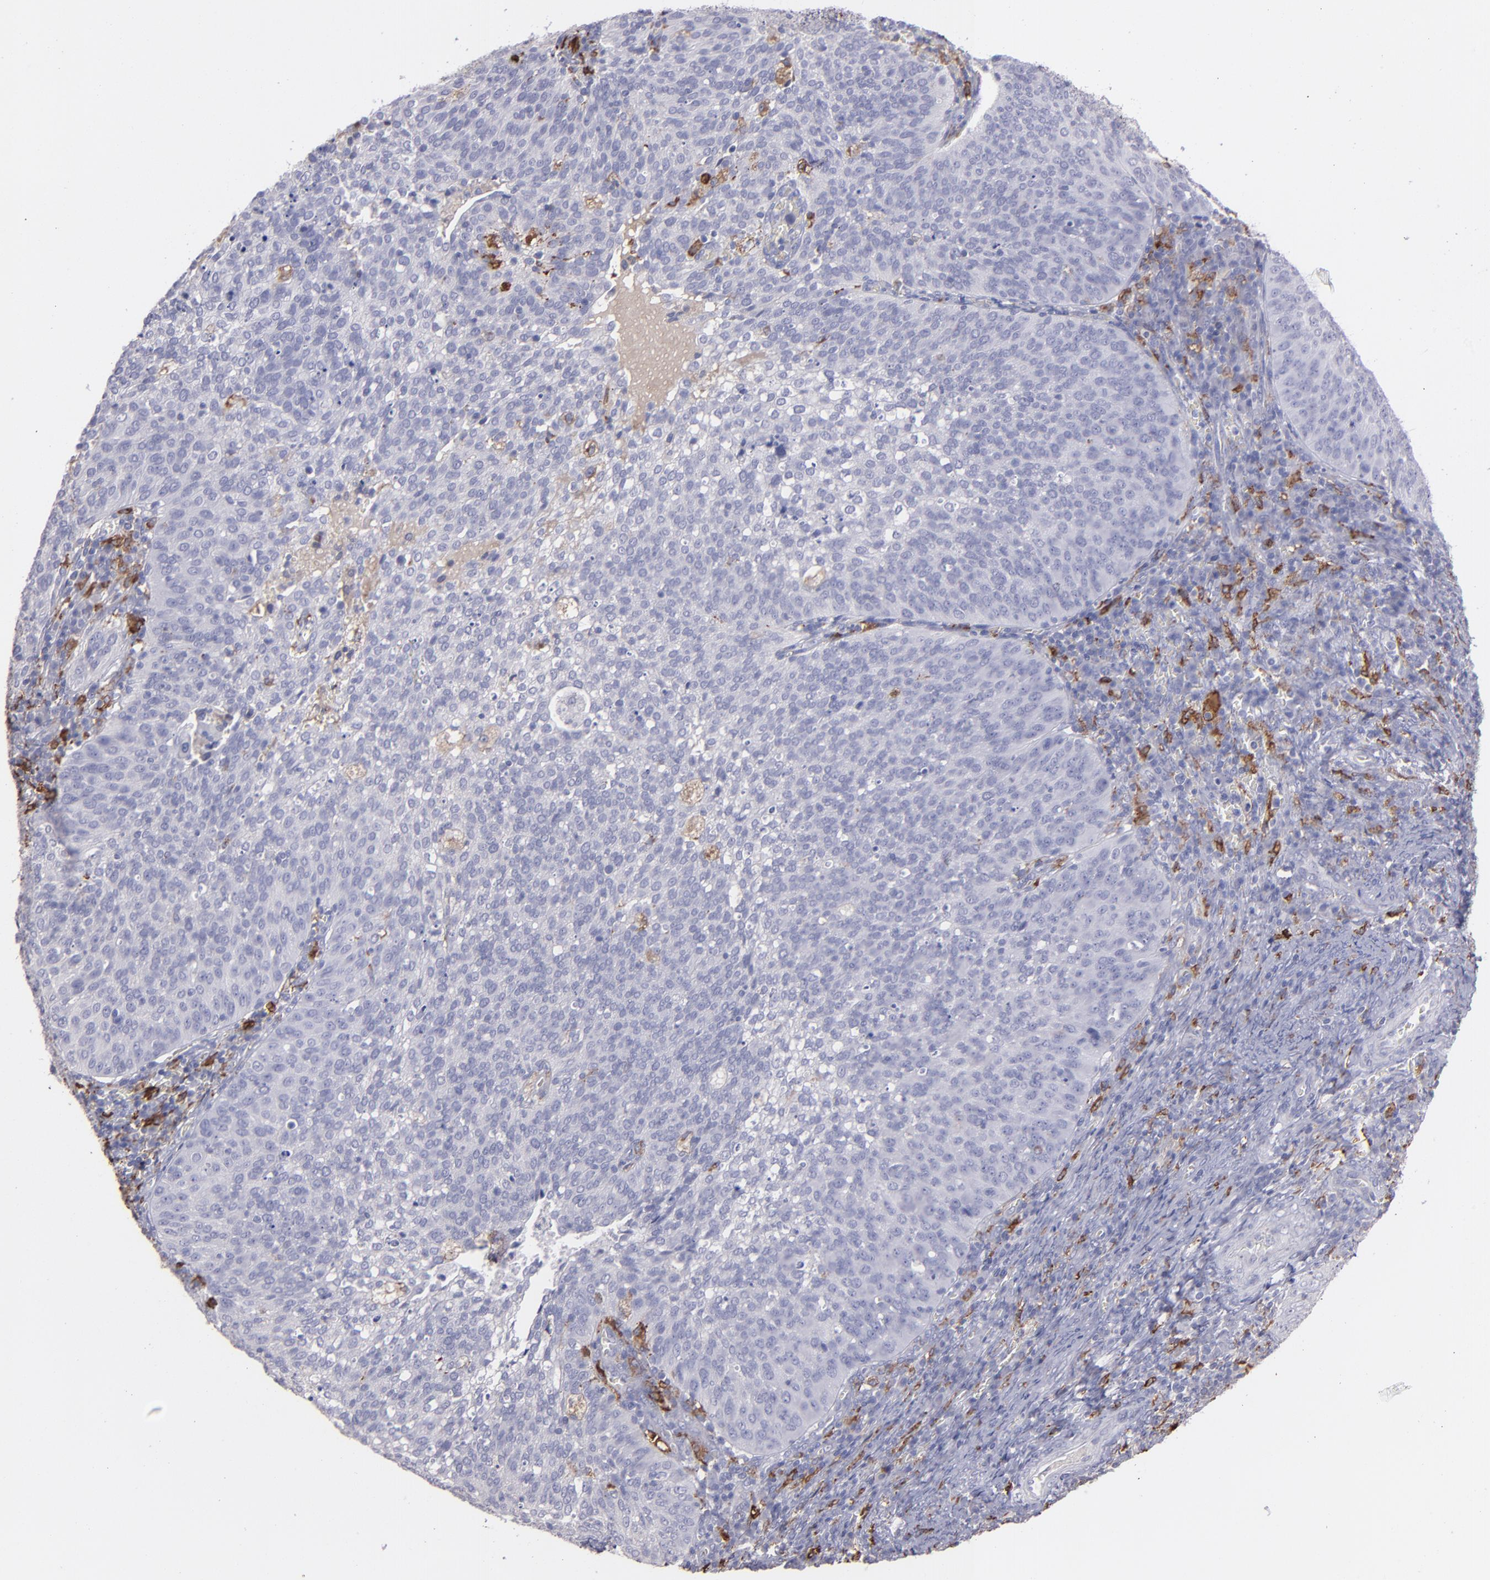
{"staining": {"intensity": "negative", "quantity": "none", "location": "none"}, "tissue": "cervical cancer", "cell_type": "Tumor cells", "image_type": "cancer", "snomed": [{"axis": "morphology", "description": "Squamous cell carcinoma, NOS"}, {"axis": "topography", "description": "Cervix"}], "caption": "Immunohistochemistry (IHC) photomicrograph of human cervical cancer (squamous cell carcinoma) stained for a protein (brown), which demonstrates no expression in tumor cells. (Brightfield microscopy of DAB immunohistochemistry at high magnification).", "gene": "C1QA", "patient": {"sex": "female", "age": 39}}